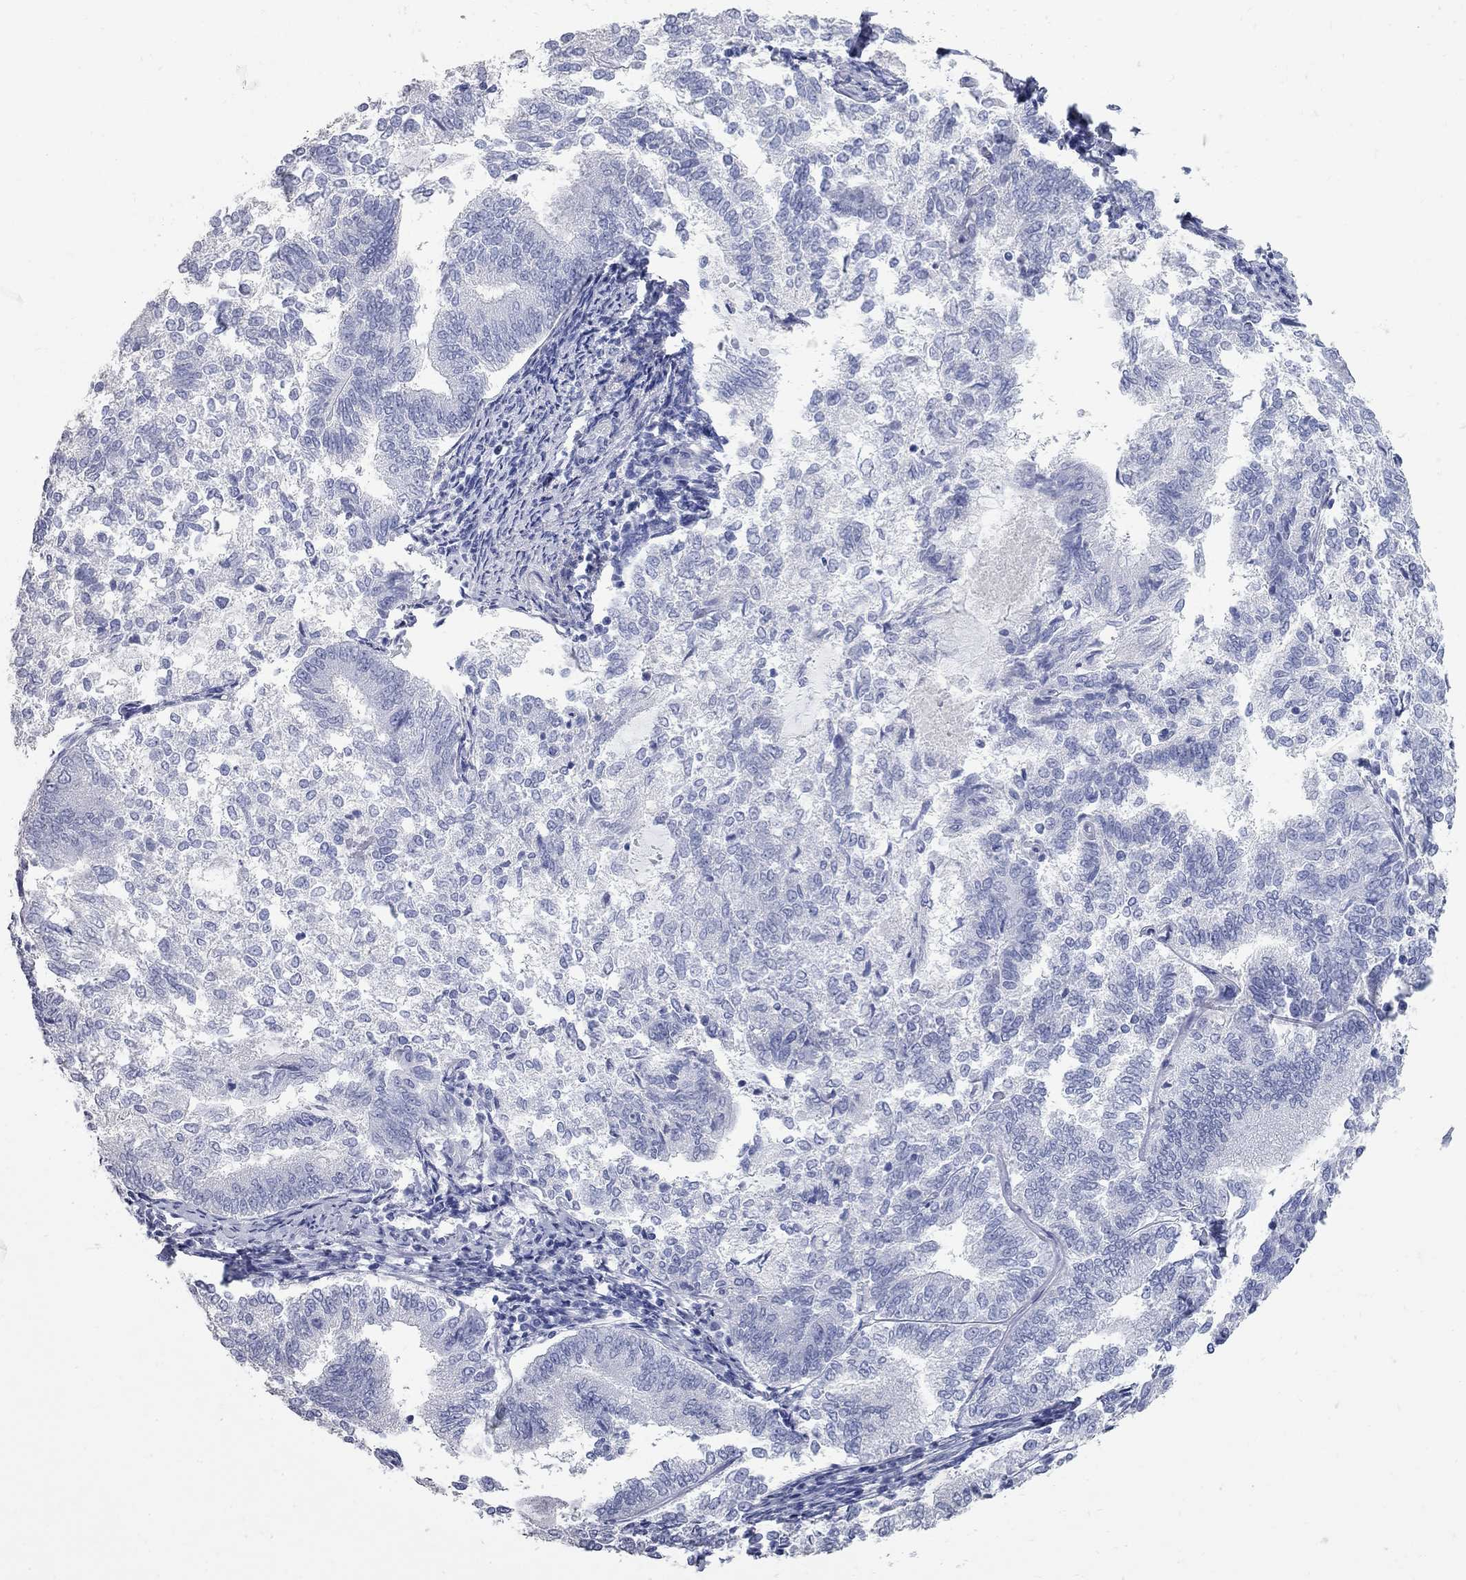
{"staining": {"intensity": "negative", "quantity": "none", "location": "none"}, "tissue": "endometrial cancer", "cell_type": "Tumor cells", "image_type": "cancer", "snomed": [{"axis": "morphology", "description": "Adenocarcinoma, NOS"}, {"axis": "topography", "description": "Endometrium"}], "caption": "Protein analysis of endometrial cancer exhibits no significant staining in tumor cells.", "gene": "BPIFB1", "patient": {"sex": "female", "age": 65}}